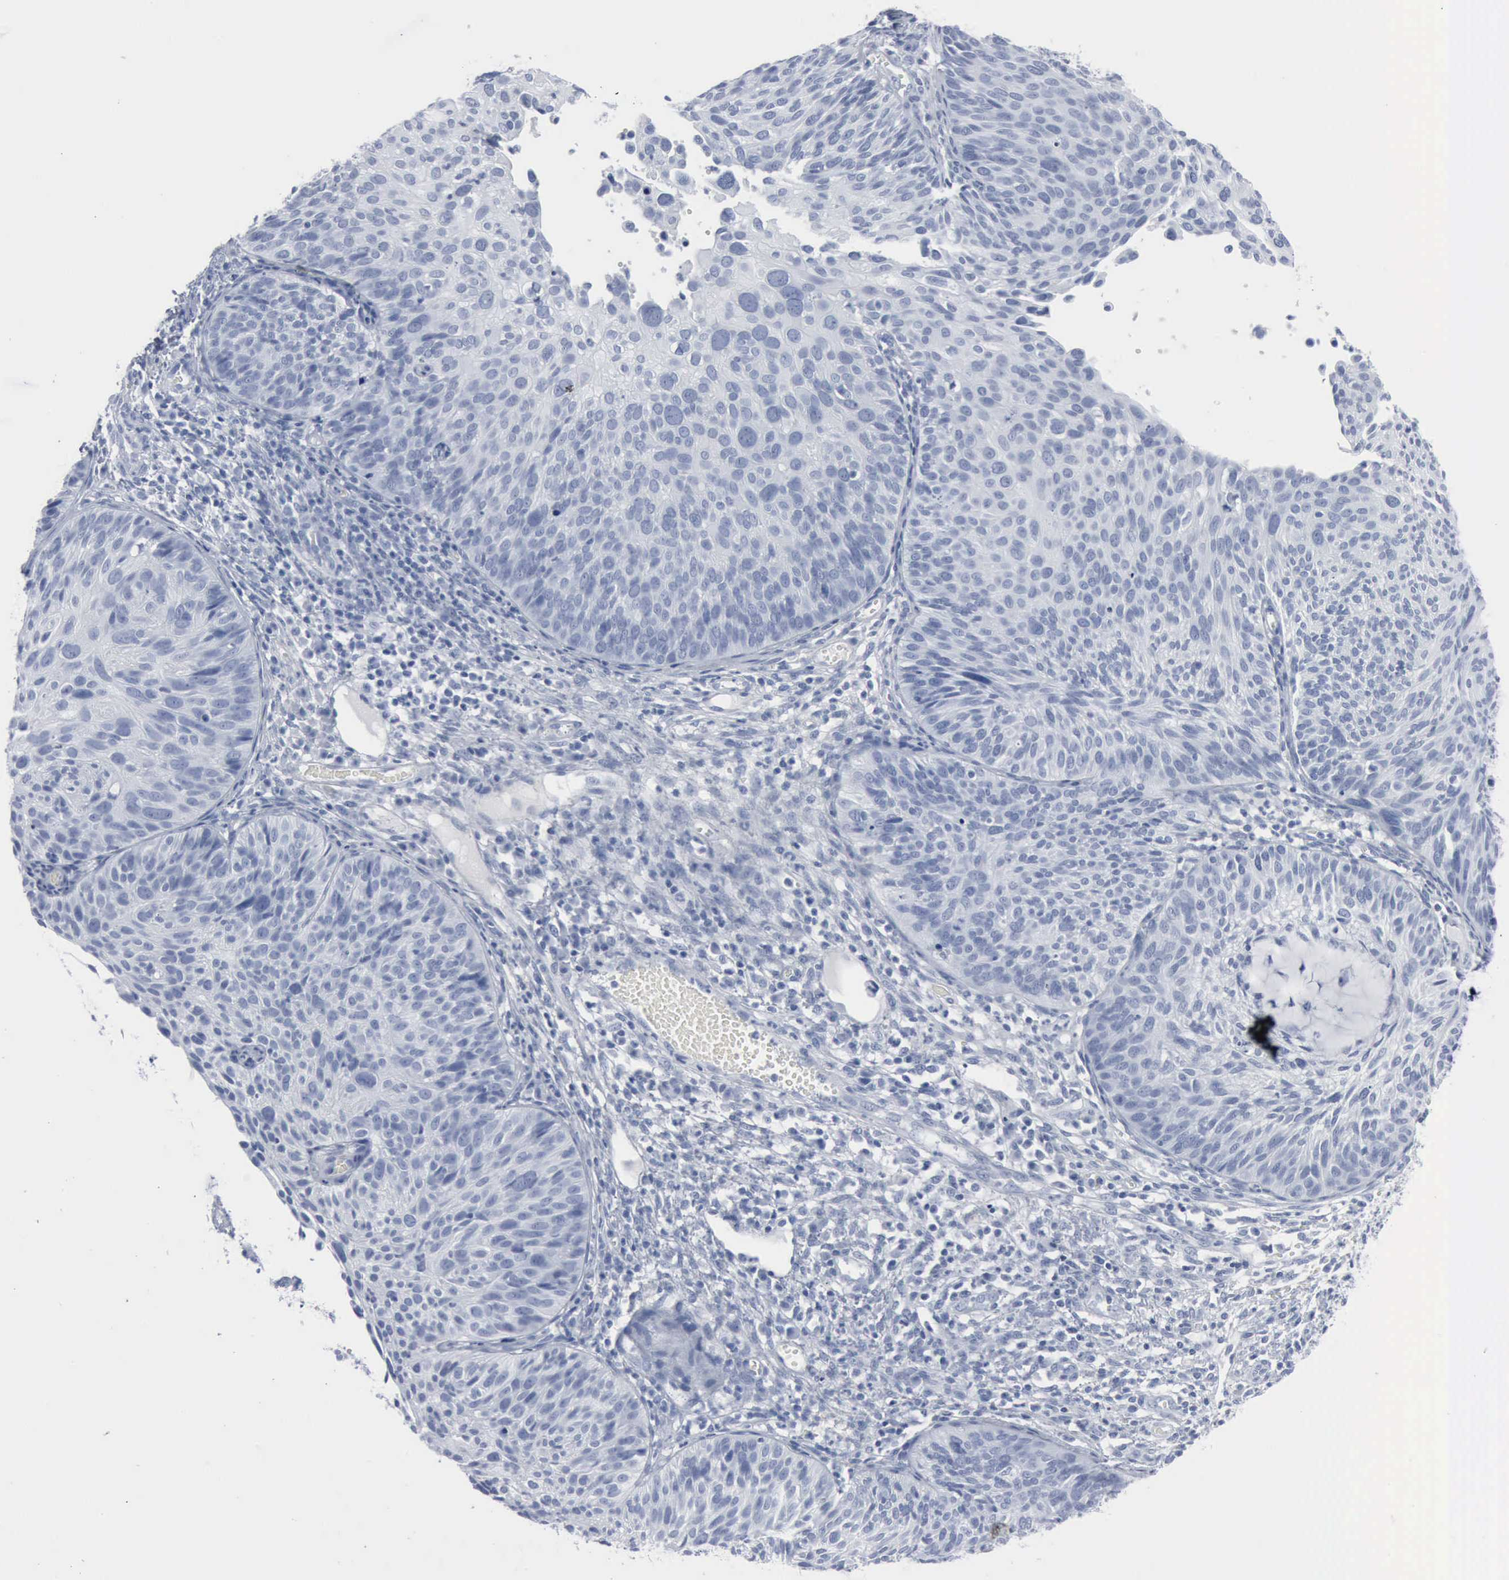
{"staining": {"intensity": "negative", "quantity": "none", "location": "none"}, "tissue": "cervical cancer", "cell_type": "Tumor cells", "image_type": "cancer", "snomed": [{"axis": "morphology", "description": "Squamous cell carcinoma, NOS"}, {"axis": "topography", "description": "Cervix"}], "caption": "A high-resolution photomicrograph shows immunohistochemistry (IHC) staining of cervical squamous cell carcinoma, which shows no significant expression in tumor cells.", "gene": "DMD", "patient": {"sex": "female", "age": 36}}